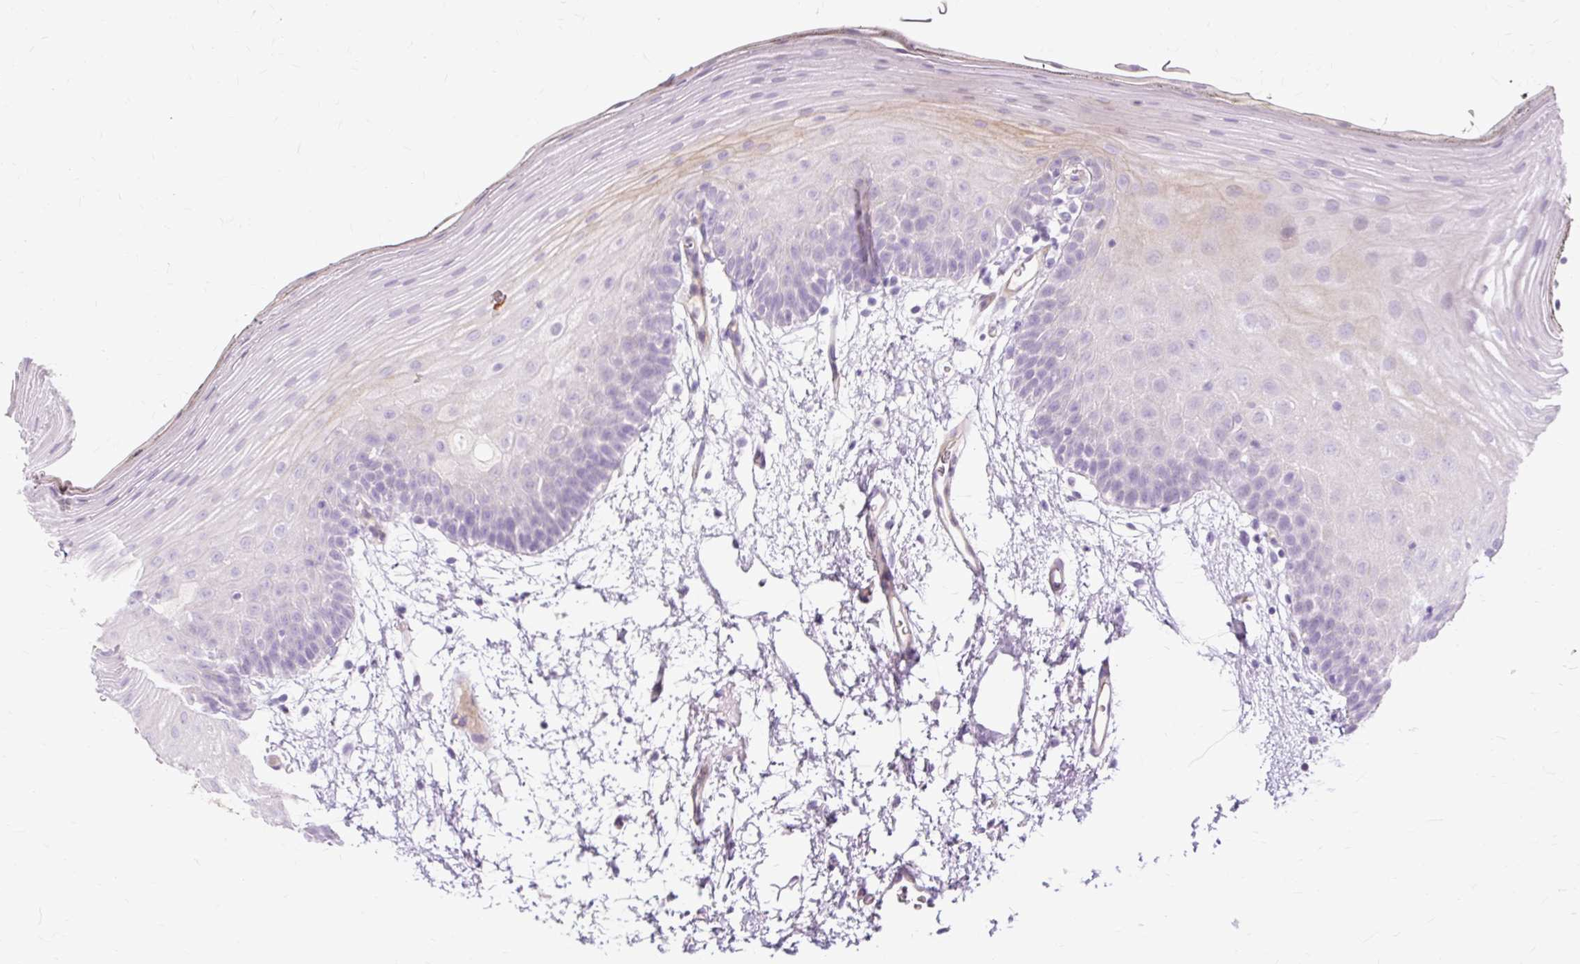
{"staining": {"intensity": "negative", "quantity": "none", "location": "none"}, "tissue": "oral mucosa", "cell_type": "Squamous epithelial cells", "image_type": "normal", "snomed": [{"axis": "morphology", "description": "Normal tissue, NOS"}, {"axis": "morphology", "description": "Squamous cell carcinoma, NOS"}, {"axis": "topography", "description": "Oral tissue"}, {"axis": "topography", "description": "Head-Neck"}], "caption": "IHC photomicrograph of benign human oral mucosa stained for a protein (brown), which shows no staining in squamous epithelial cells. (DAB (3,3'-diaminobenzidine) IHC, high magnification).", "gene": "DCTN4", "patient": {"sex": "female", "age": 81}}